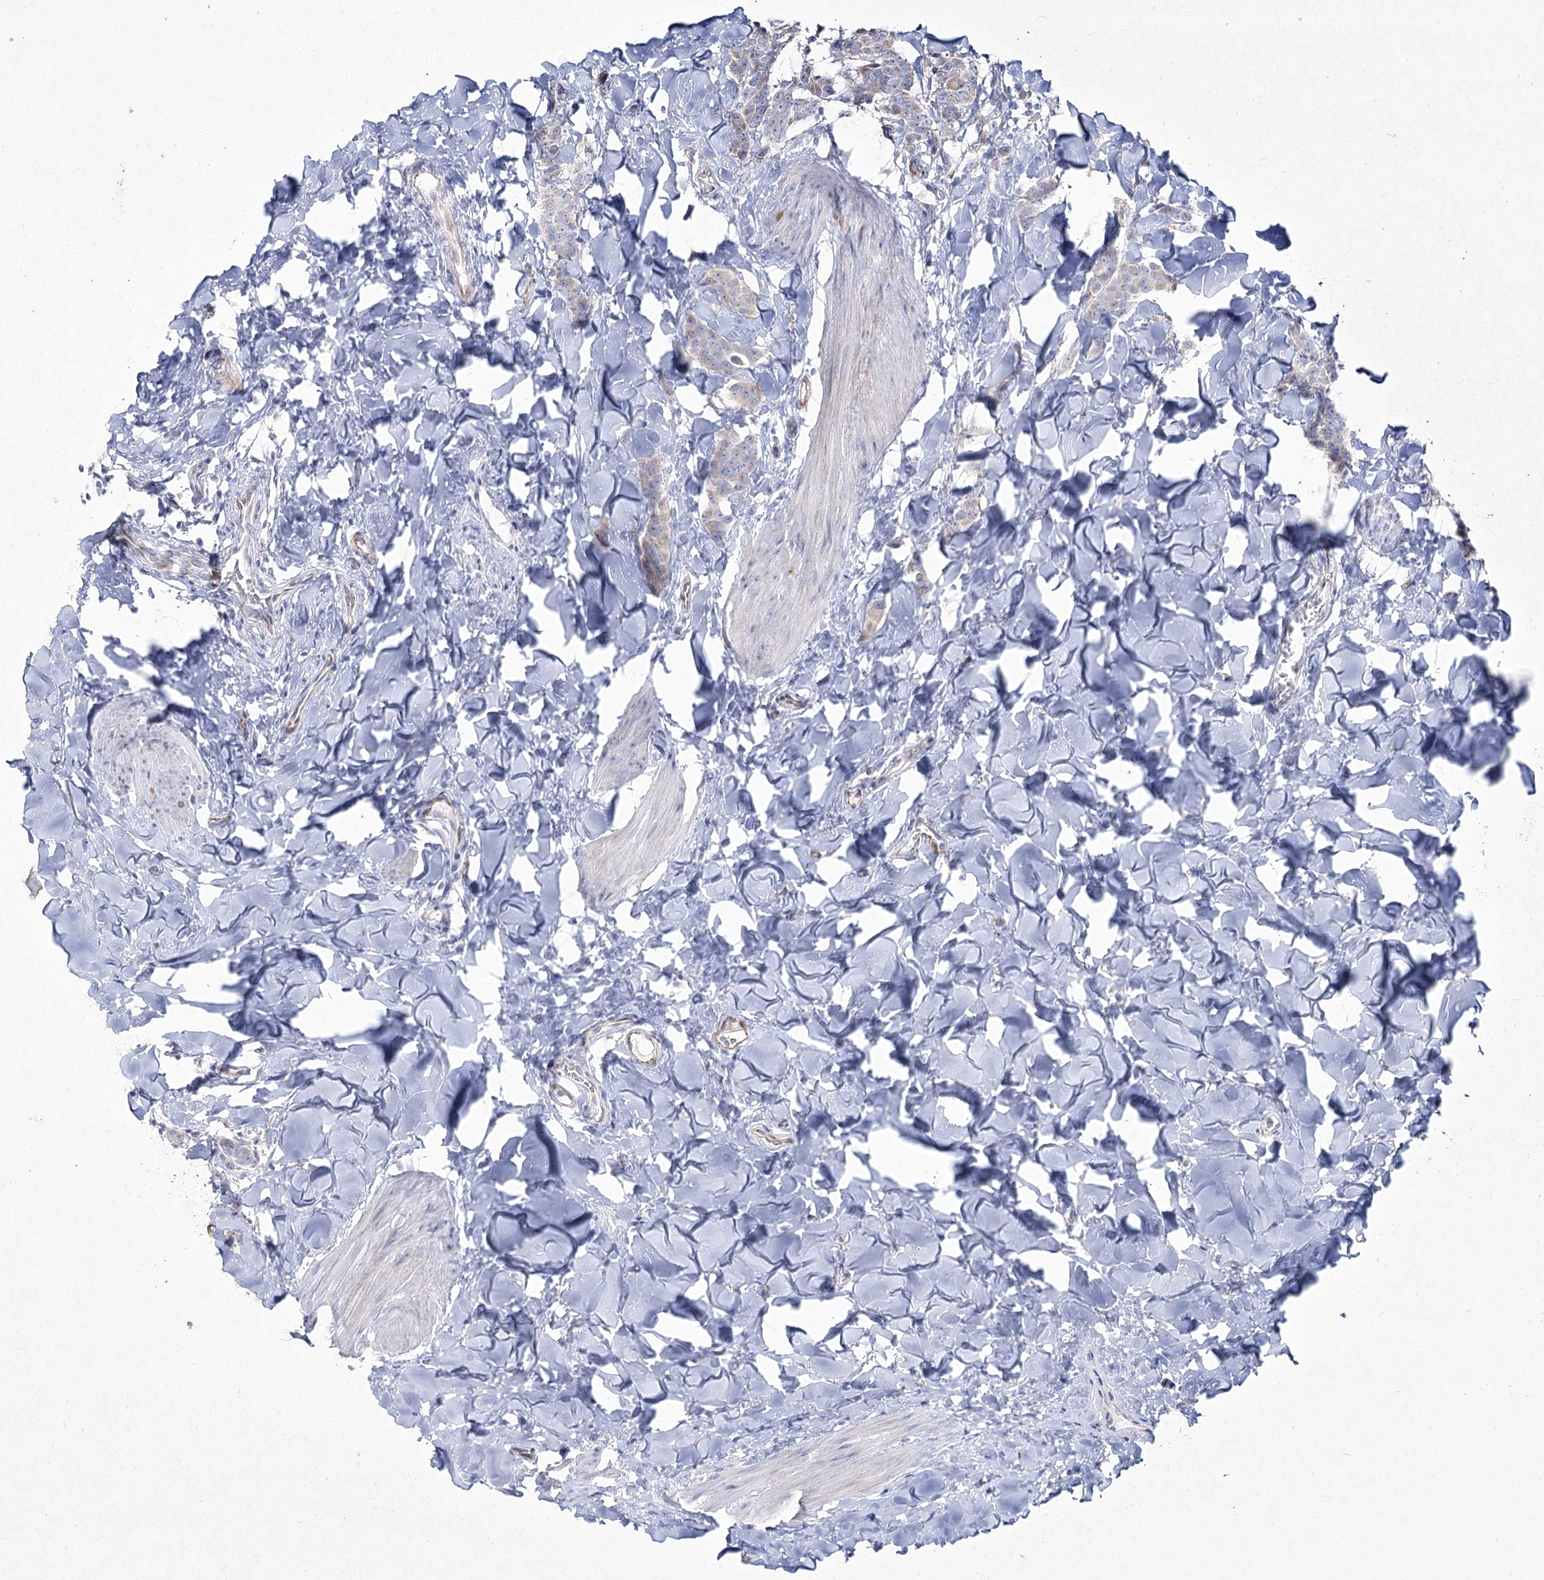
{"staining": {"intensity": "weak", "quantity": "<25%", "location": "cytoplasmic/membranous"}, "tissue": "breast cancer", "cell_type": "Tumor cells", "image_type": "cancer", "snomed": [{"axis": "morphology", "description": "Duct carcinoma"}, {"axis": "topography", "description": "Breast"}], "caption": "Immunohistochemical staining of human breast cancer displays no significant staining in tumor cells.", "gene": "NIPAL4", "patient": {"sex": "female", "age": 40}}